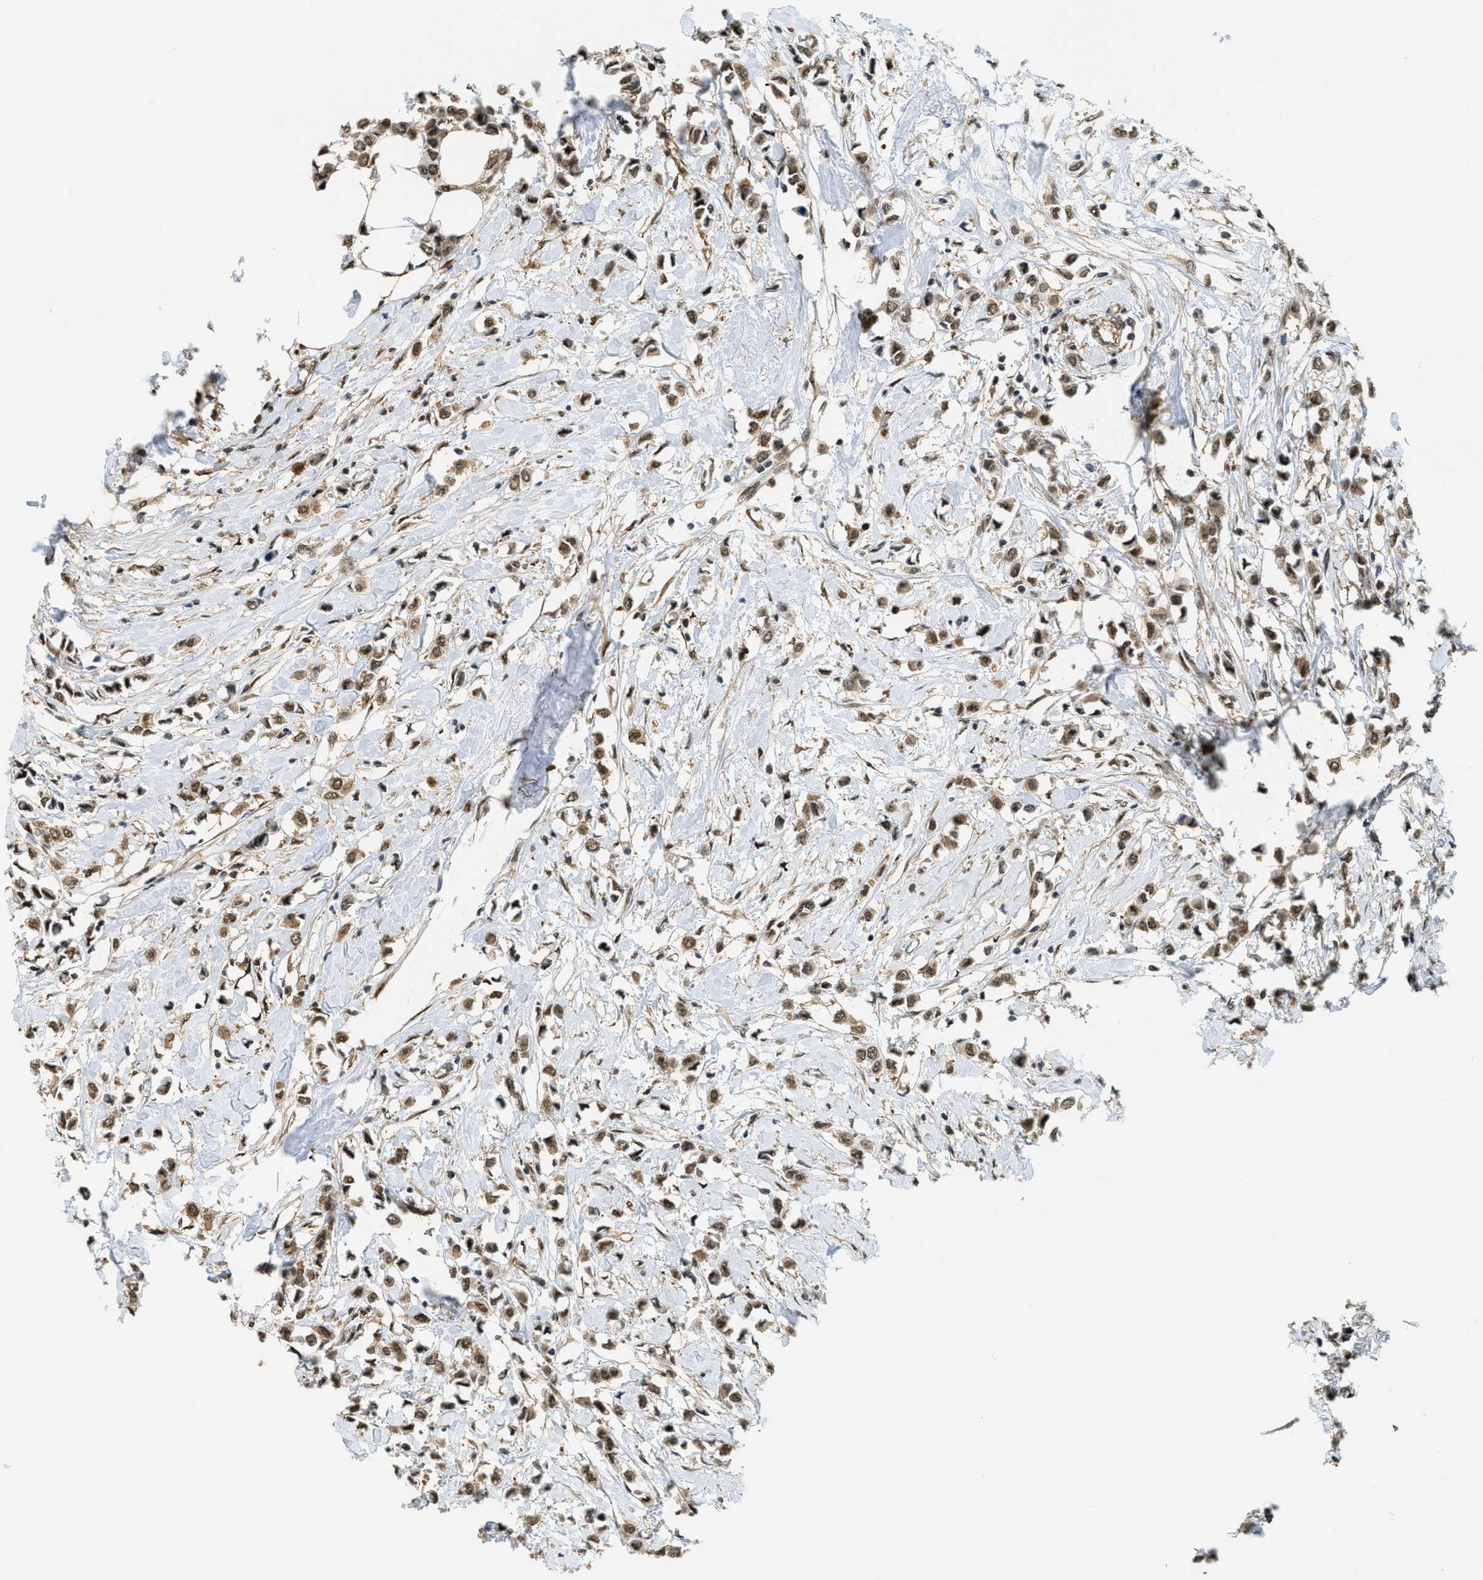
{"staining": {"intensity": "moderate", "quantity": ">75%", "location": "cytoplasmic/membranous,nuclear"}, "tissue": "breast cancer", "cell_type": "Tumor cells", "image_type": "cancer", "snomed": [{"axis": "morphology", "description": "Lobular carcinoma"}, {"axis": "topography", "description": "Breast"}], "caption": "The immunohistochemical stain labels moderate cytoplasmic/membranous and nuclear positivity in tumor cells of breast lobular carcinoma tissue. (Stains: DAB (3,3'-diaminobenzidine) in brown, nuclei in blue, Microscopy: brightfield microscopy at high magnification).", "gene": "PSMC5", "patient": {"sex": "female", "age": 51}}